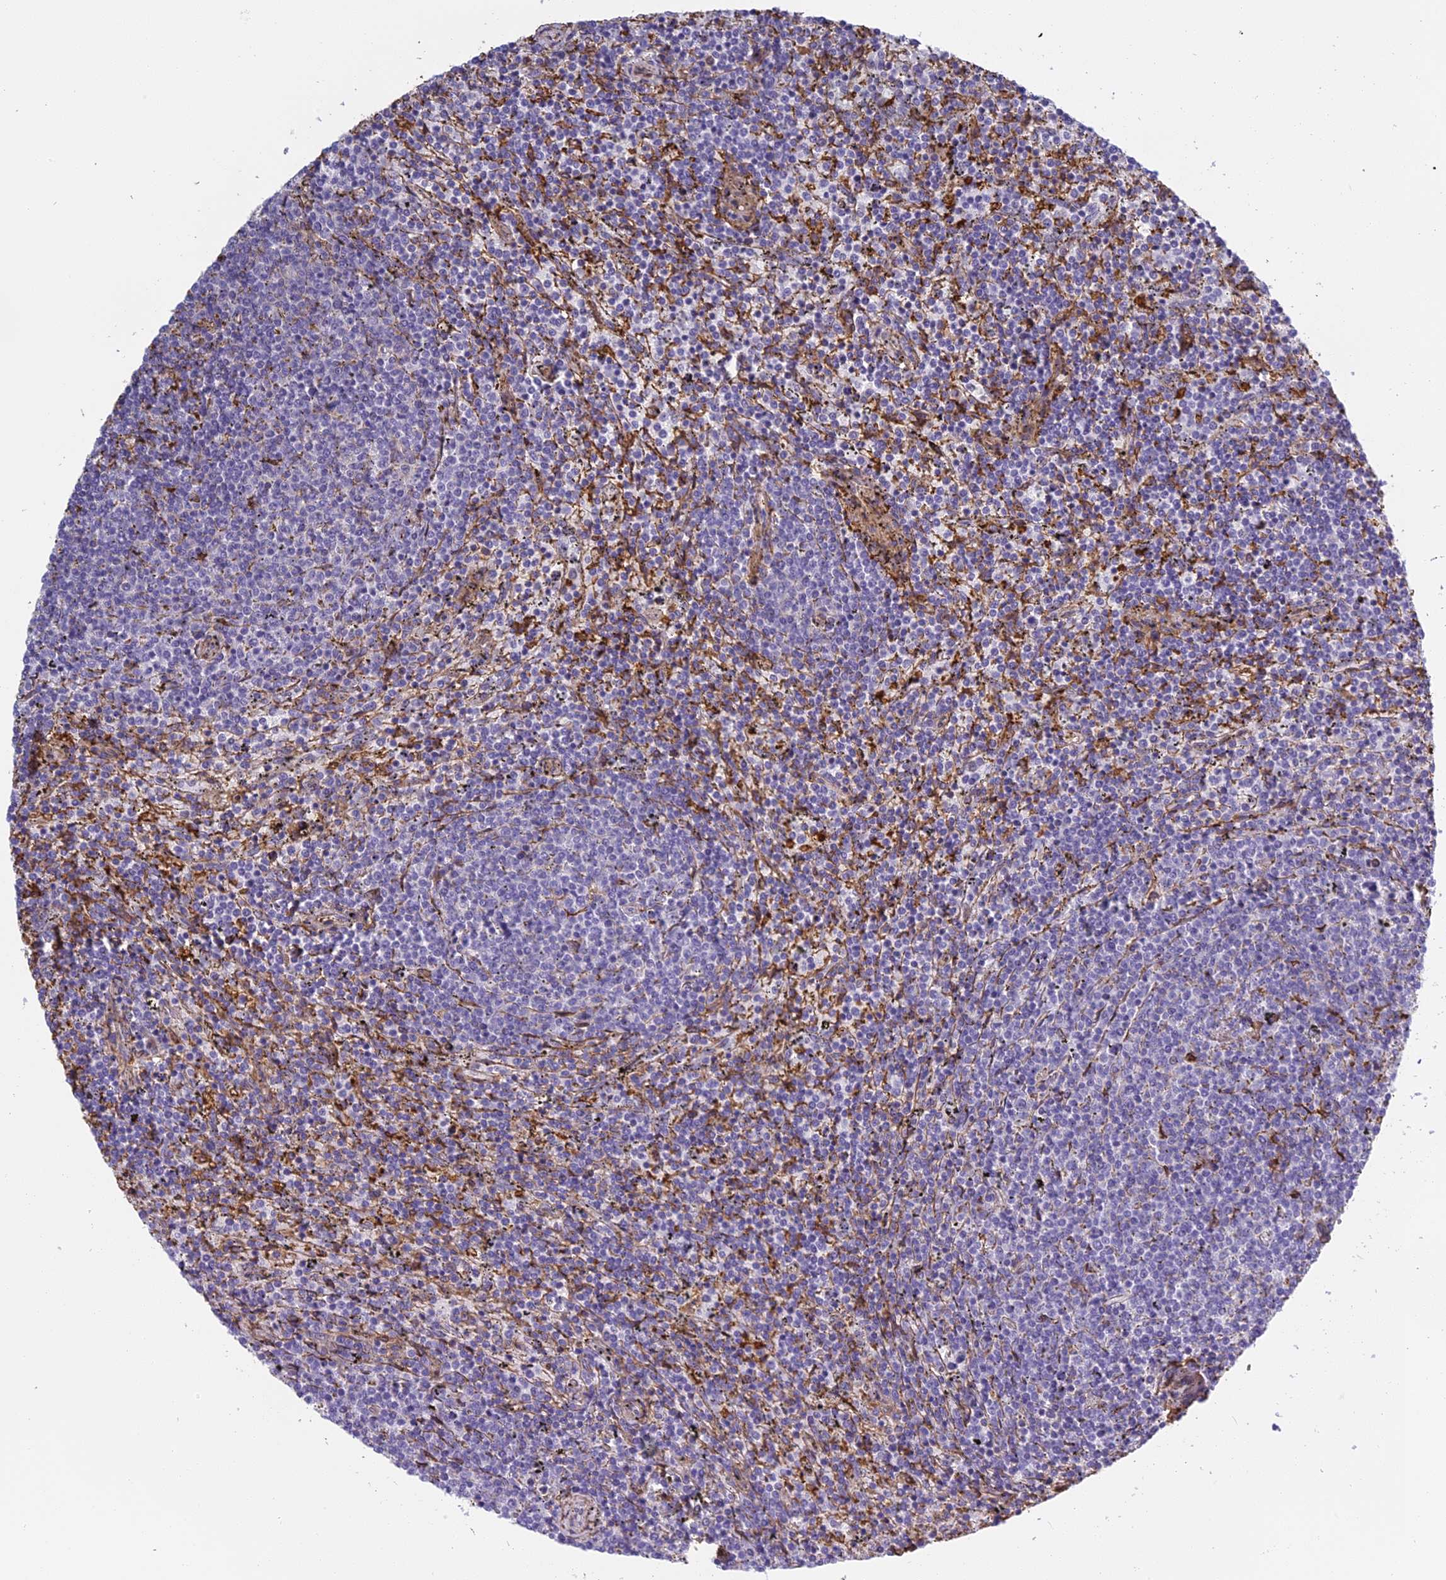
{"staining": {"intensity": "negative", "quantity": "none", "location": "none"}, "tissue": "lymphoma", "cell_type": "Tumor cells", "image_type": "cancer", "snomed": [{"axis": "morphology", "description": "Malignant lymphoma, non-Hodgkin's type, Low grade"}, {"axis": "topography", "description": "Spleen"}], "caption": "The histopathology image shows no significant staining in tumor cells of lymphoma.", "gene": "TMEM255B", "patient": {"sex": "female", "age": 50}}